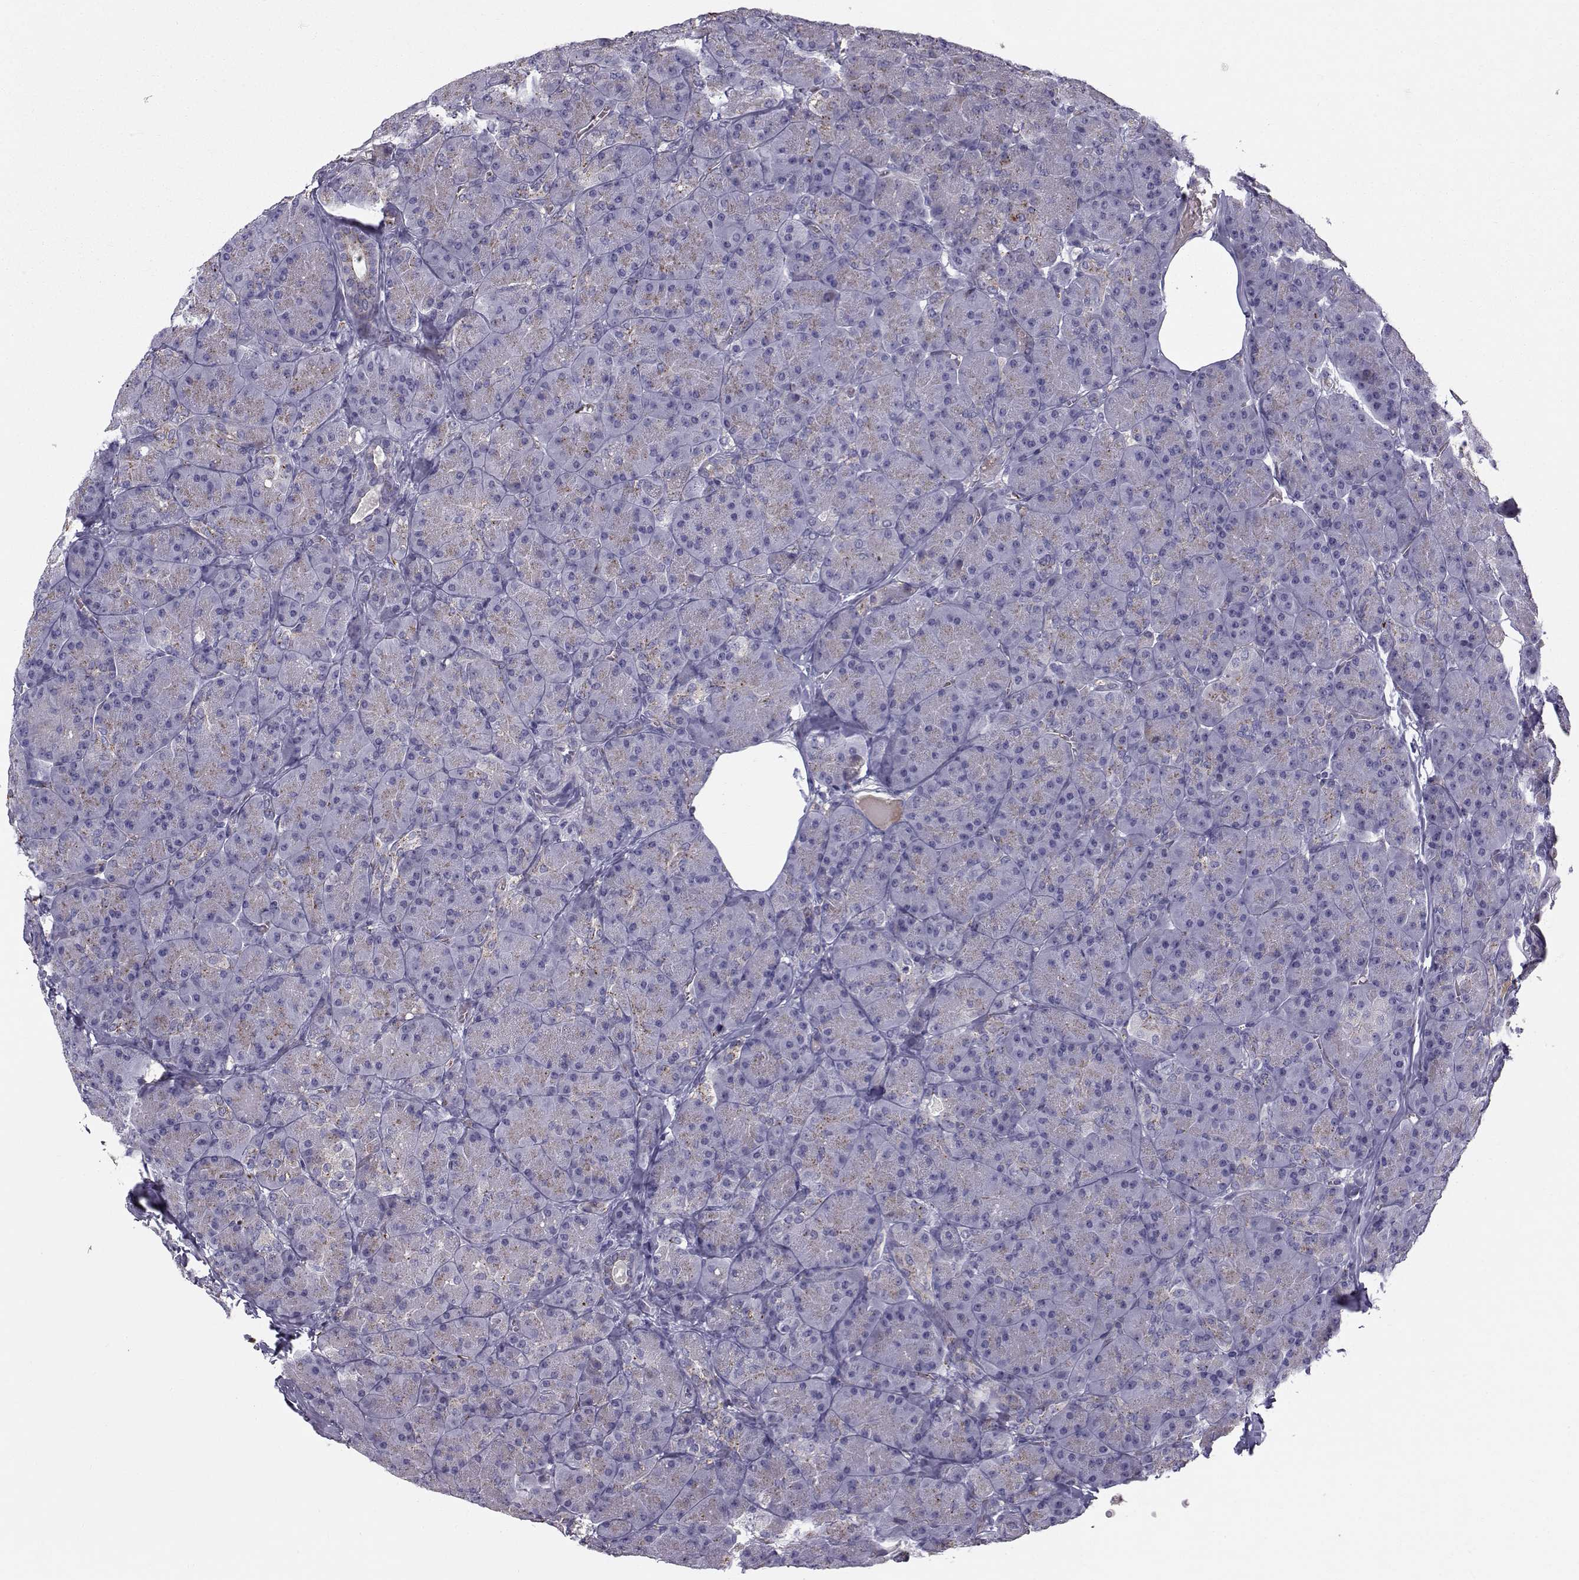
{"staining": {"intensity": "weak", "quantity": "25%-75%", "location": "cytoplasmic/membranous"}, "tissue": "pancreas", "cell_type": "Exocrine glandular cells", "image_type": "normal", "snomed": [{"axis": "morphology", "description": "Normal tissue, NOS"}, {"axis": "topography", "description": "Pancreas"}], "caption": "Unremarkable pancreas exhibits weak cytoplasmic/membranous positivity in about 25%-75% of exocrine glandular cells (DAB (3,3'-diaminobenzidine) IHC, brown staining for protein, blue staining for nuclei)..", "gene": "CALCR", "patient": {"sex": "male", "age": 57}}